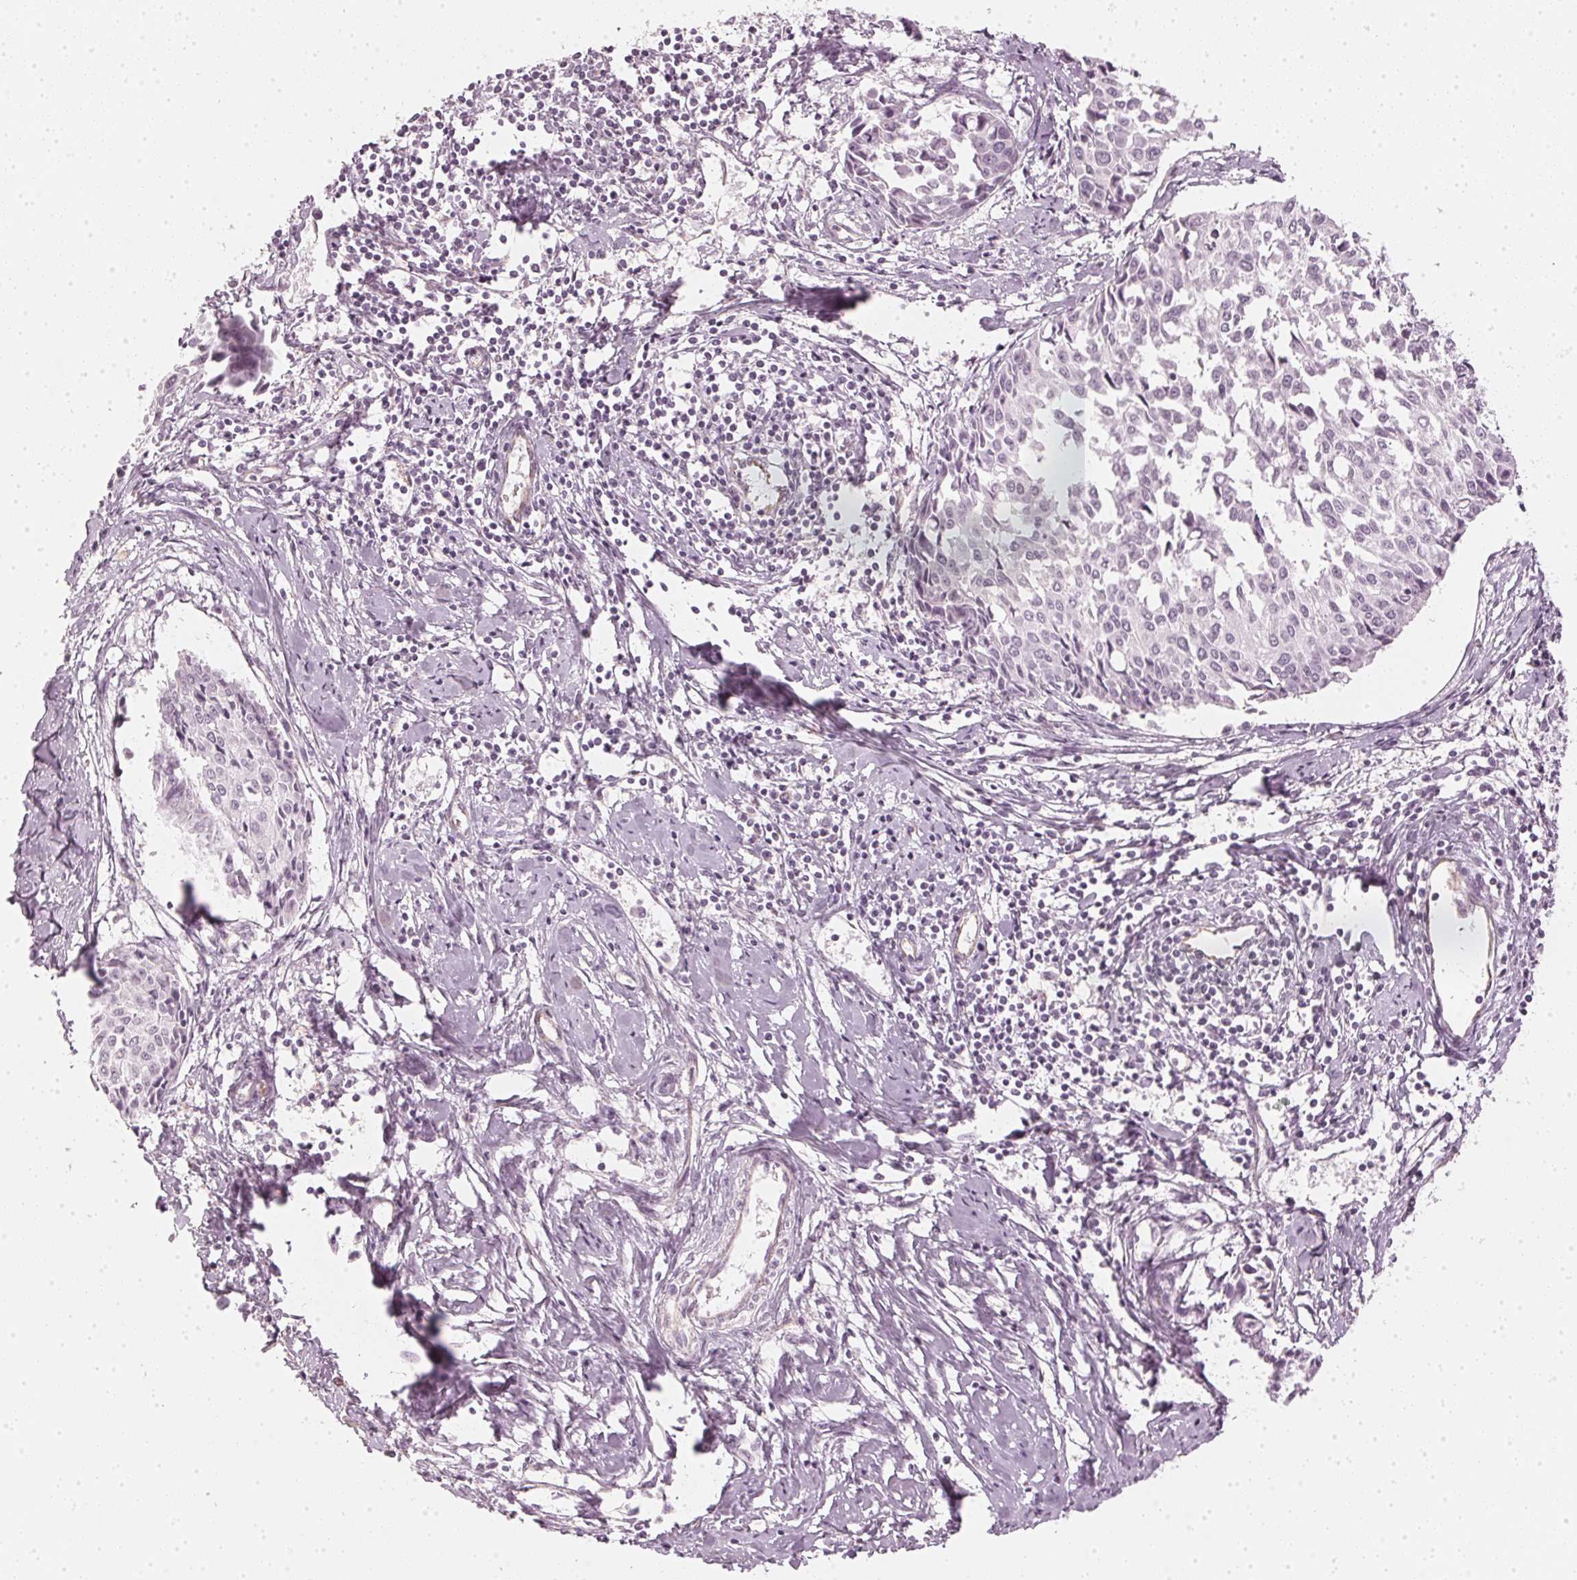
{"staining": {"intensity": "negative", "quantity": "none", "location": "none"}, "tissue": "cervical cancer", "cell_type": "Tumor cells", "image_type": "cancer", "snomed": [{"axis": "morphology", "description": "Squamous cell carcinoma, NOS"}, {"axis": "topography", "description": "Cervix"}], "caption": "Cervical cancer was stained to show a protein in brown. There is no significant positivity in tumor cells.", "gene": "APLP1", "patient": {"sex": "female", "age": 50}}